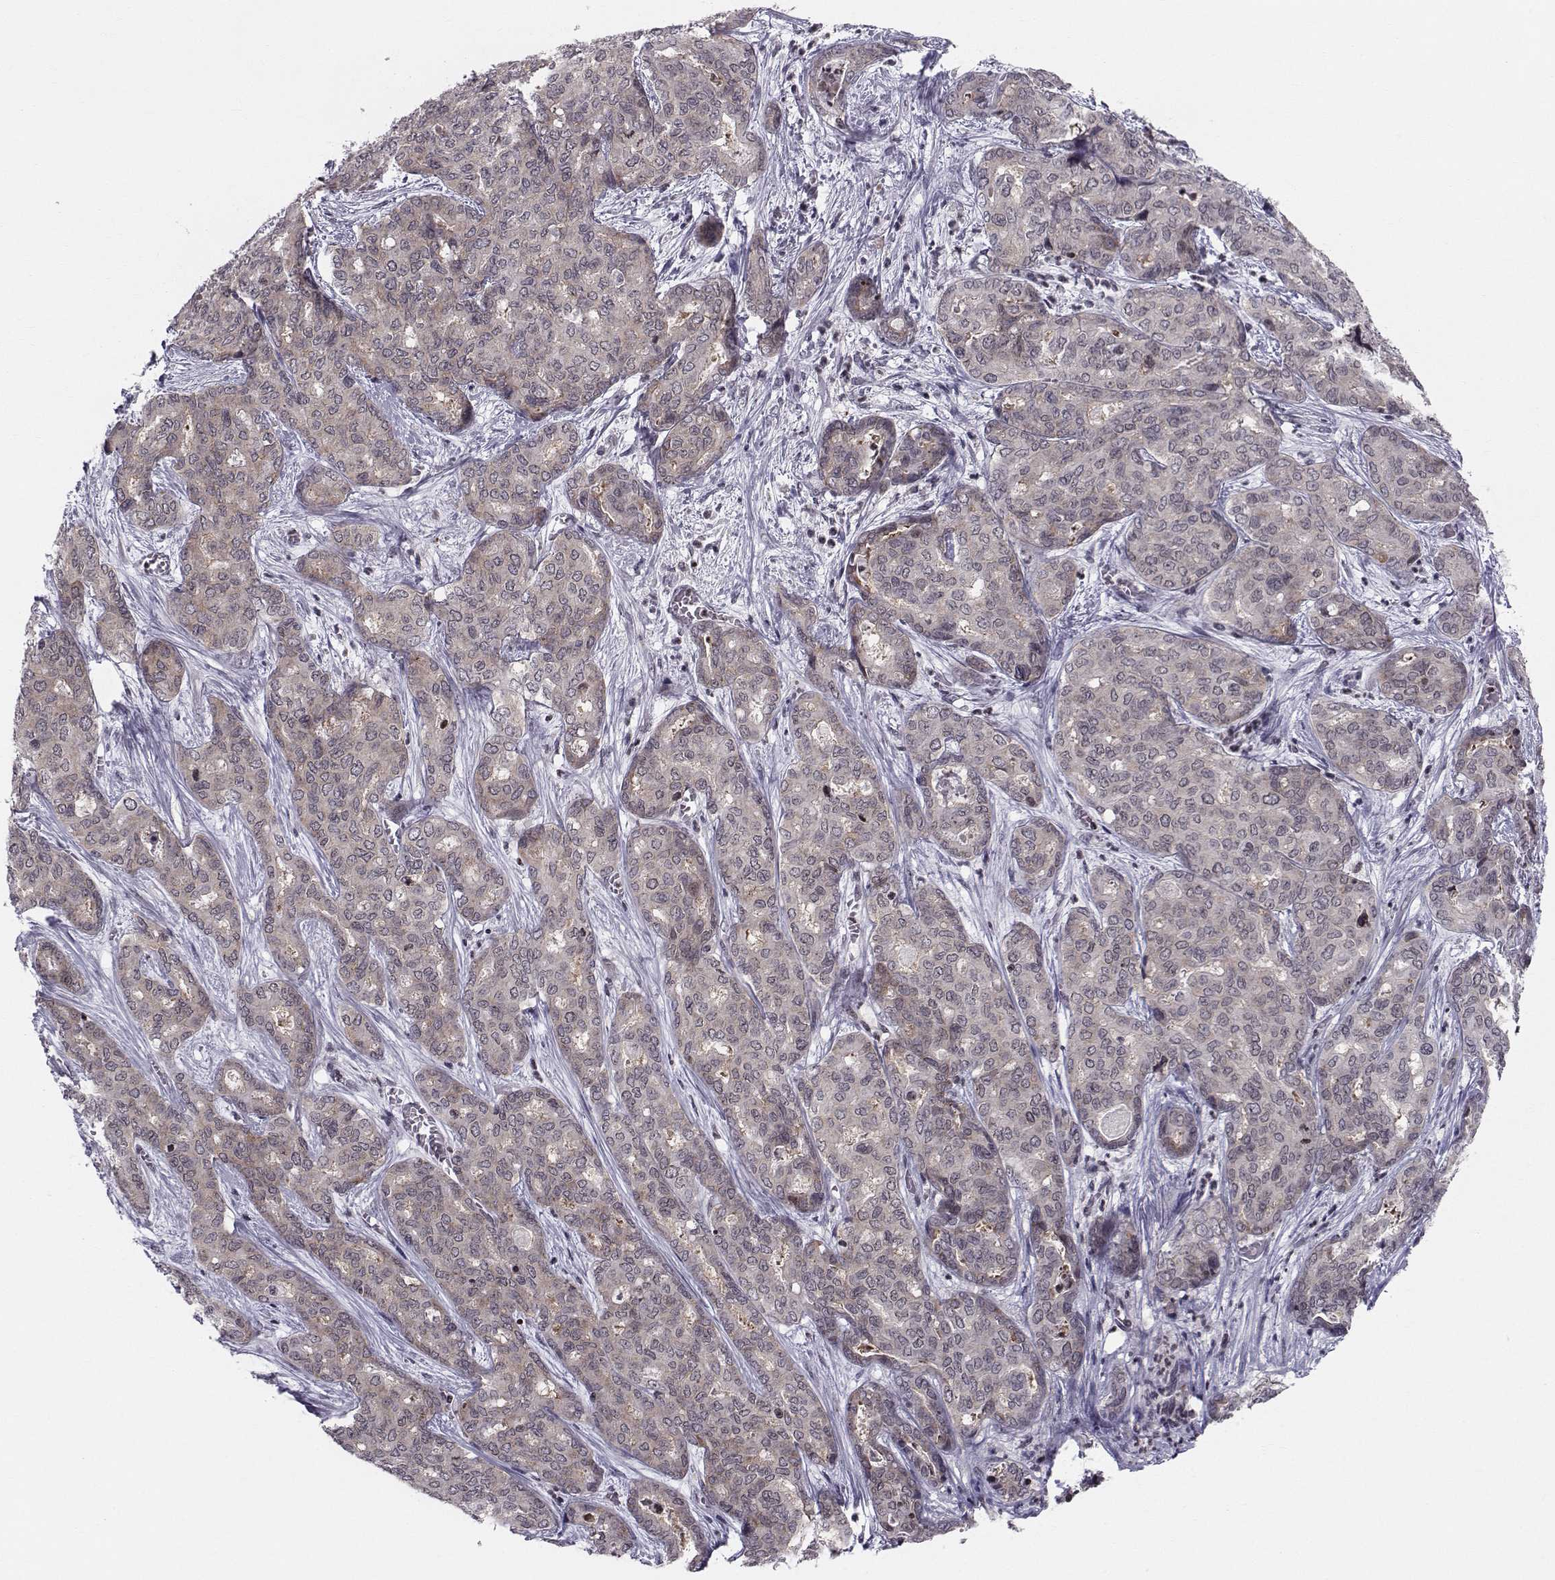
{"staining": {"intensity": "weak", "quantity": ">75%", "location": "cytoplasmic/membranous"}, "tissue": "liver cancer", "cell_type": "Tumor cells", "image_type": "cancer", "snomed": [{"axis": "morphology", "description": "Cholangiocarcinoma"}, {"axis": "topography", "description": "Liver"}], "caption": "An immunohistochemistry (IHC) histopathology image of tumor tissue is shown. Protein staining in brown highlights weak cytoplasmic/membranous positivity in liver cancer (cholangiocarcinoma) within tumor cells. (DAB IHC, brown staining for protein, blue staining for nuclei).", "gene": "MARCHF4", "patient": {"sex": "female", "age": 64}}